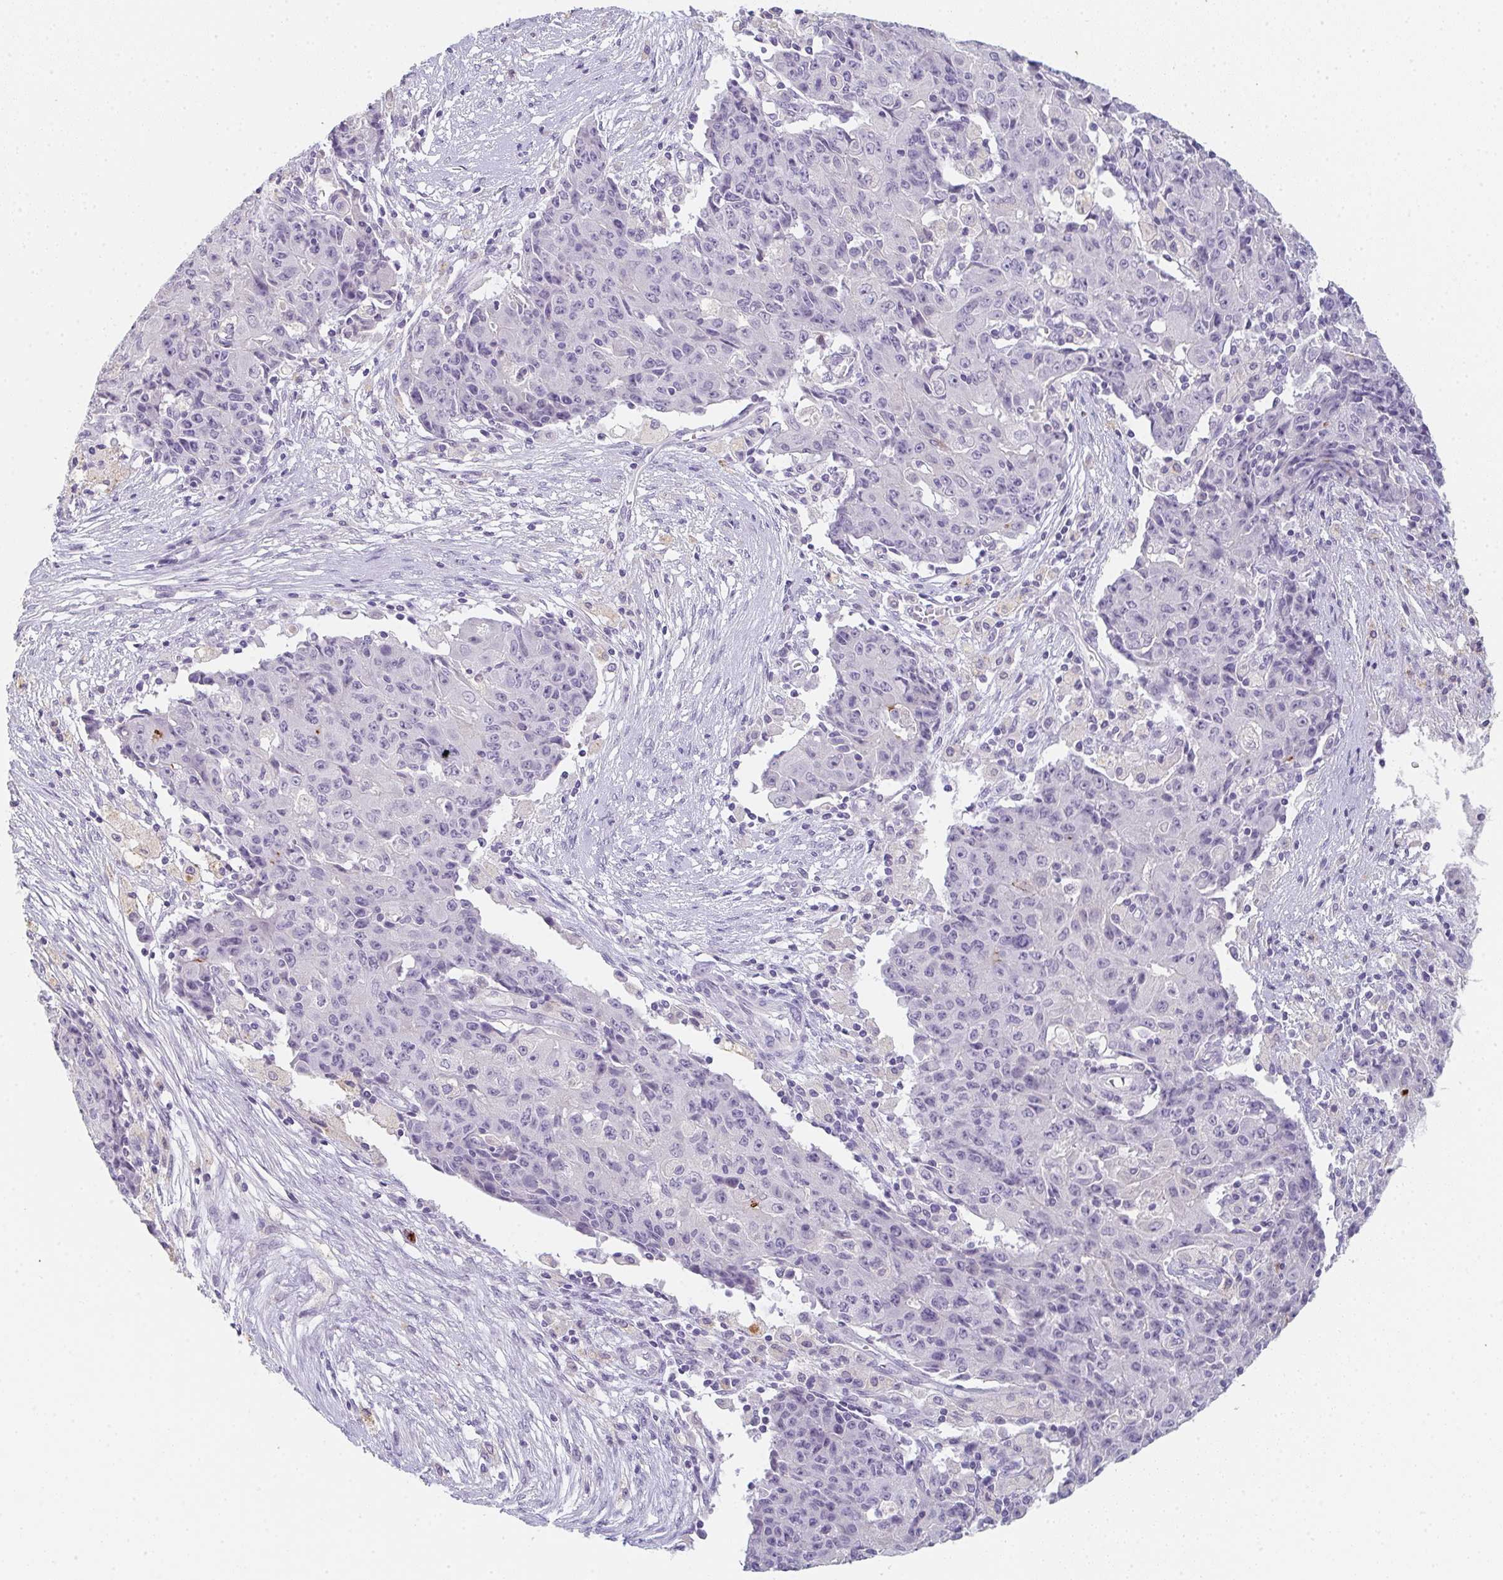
{"staining": {"intensity": "negative", "quantity": "none", "location": "none"}, "tissue": "ovarian cancer", "cell_type": "Tumor cells", "image_type": "cancer", "snomed": [{"axis": "morphology", "description": "Carcinoma, endometroid"}, {"axis": "topography", "description": "Ovary"}], "caption": "Immunohistochemistry micrograph of neoplastic tissue: endometroid carcinoma (ovarian) stained with DAB (3,3'-diaminobenzidine) shows no significant protein positivity in tumor cells. (DAB (3,3'-diaminobenzidine) immunohistochemistry with hematoxylin counter stain).", "gene": "C1QTNF8", "patient": {"sex": "female", "age": 42}}